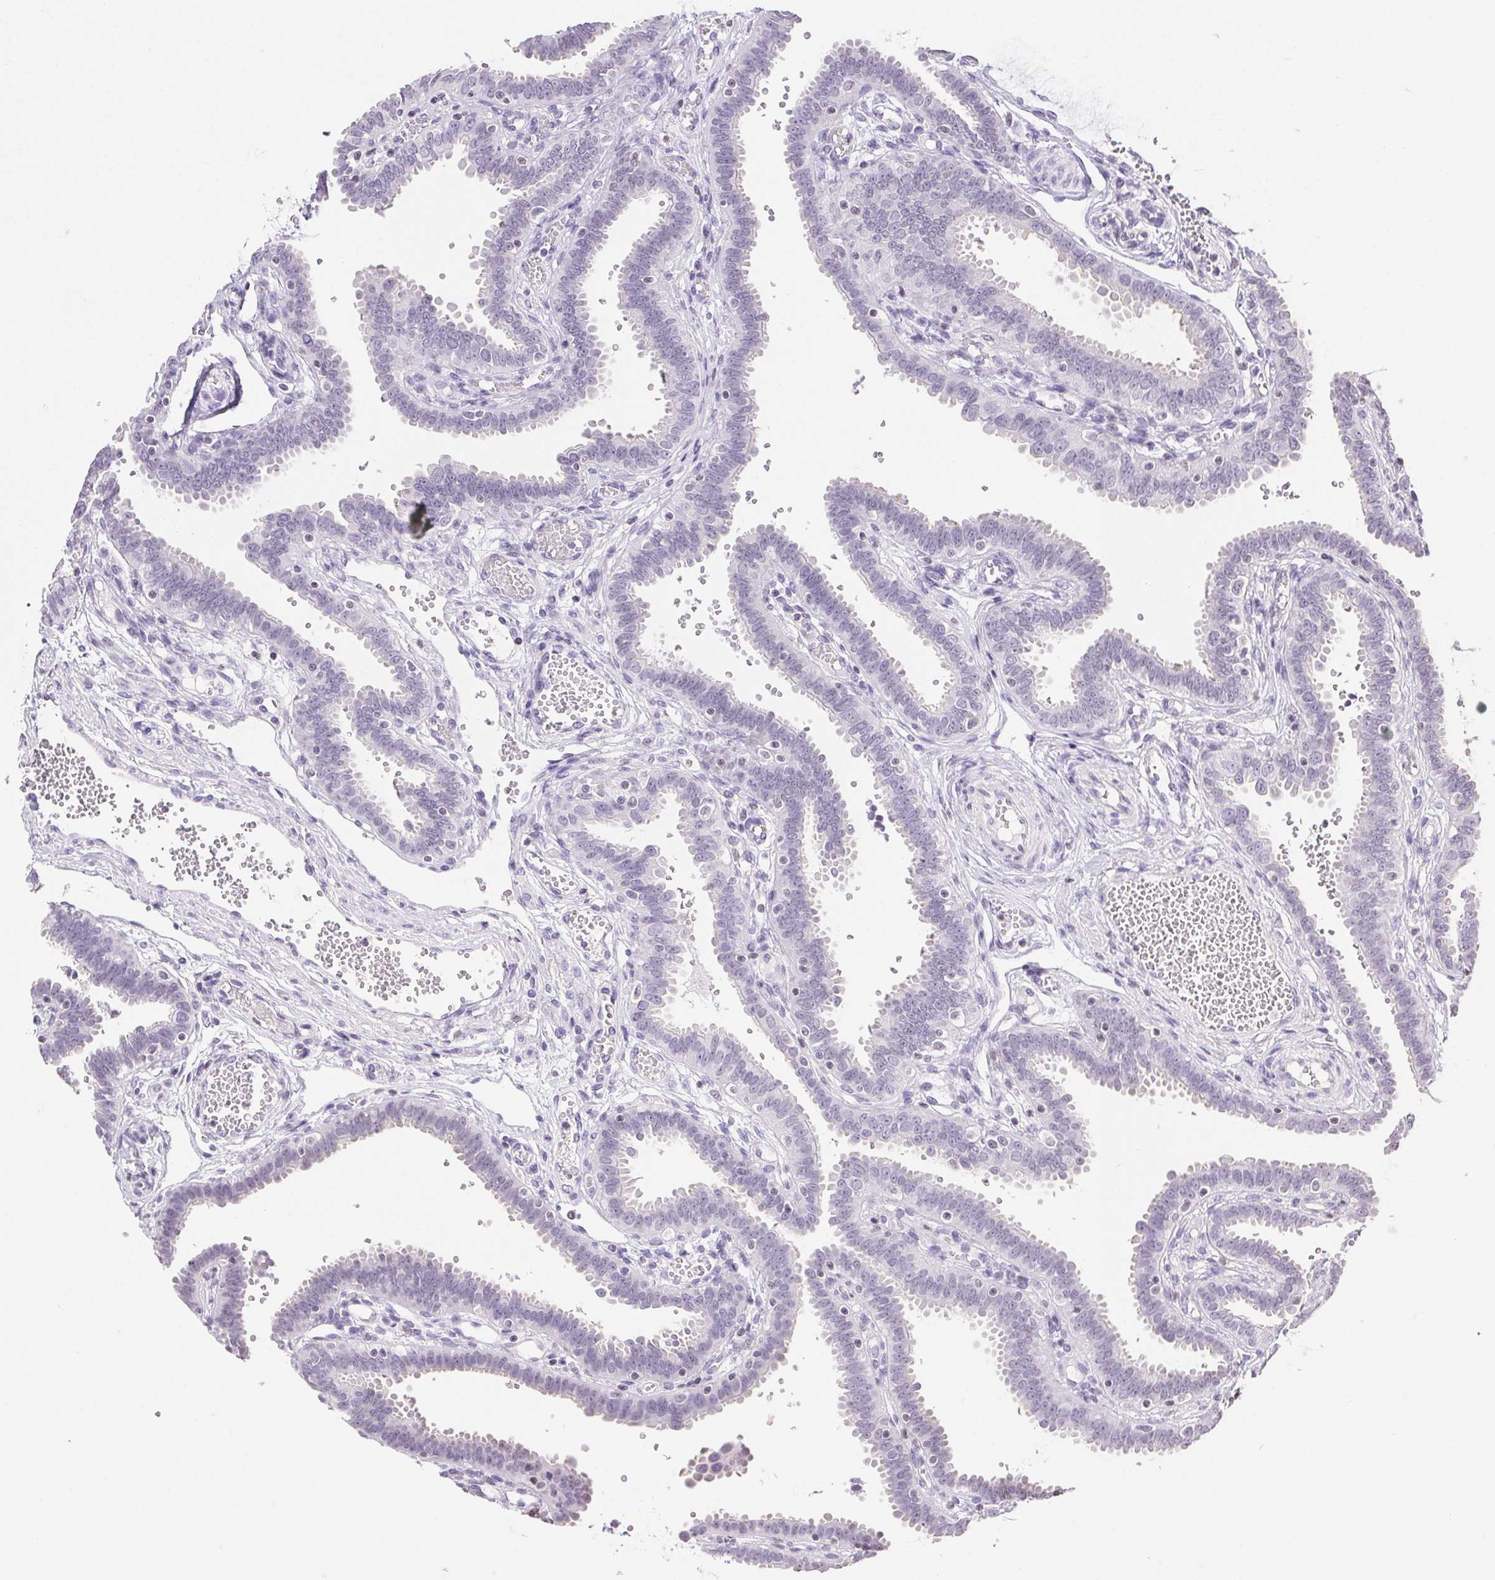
{"staining": {"intensity": "negative", "quantity": "none", "location": "none"}, "tissue": "fallopian tube", "cell_type": "Glandular cells", "image_type": "normal", "snomed": [{"axis": "morphology", "description": "Normal tissue, NOS"}, {"axis": "topography", "description": "Fallopian tube"}], "caption": "Immunohistochemistry (IHC) of unremarkable human fallopian tube displays no positivity in glandular cells.", "gene": "PRL", "patient": {"sex": "female", "age": 37}}